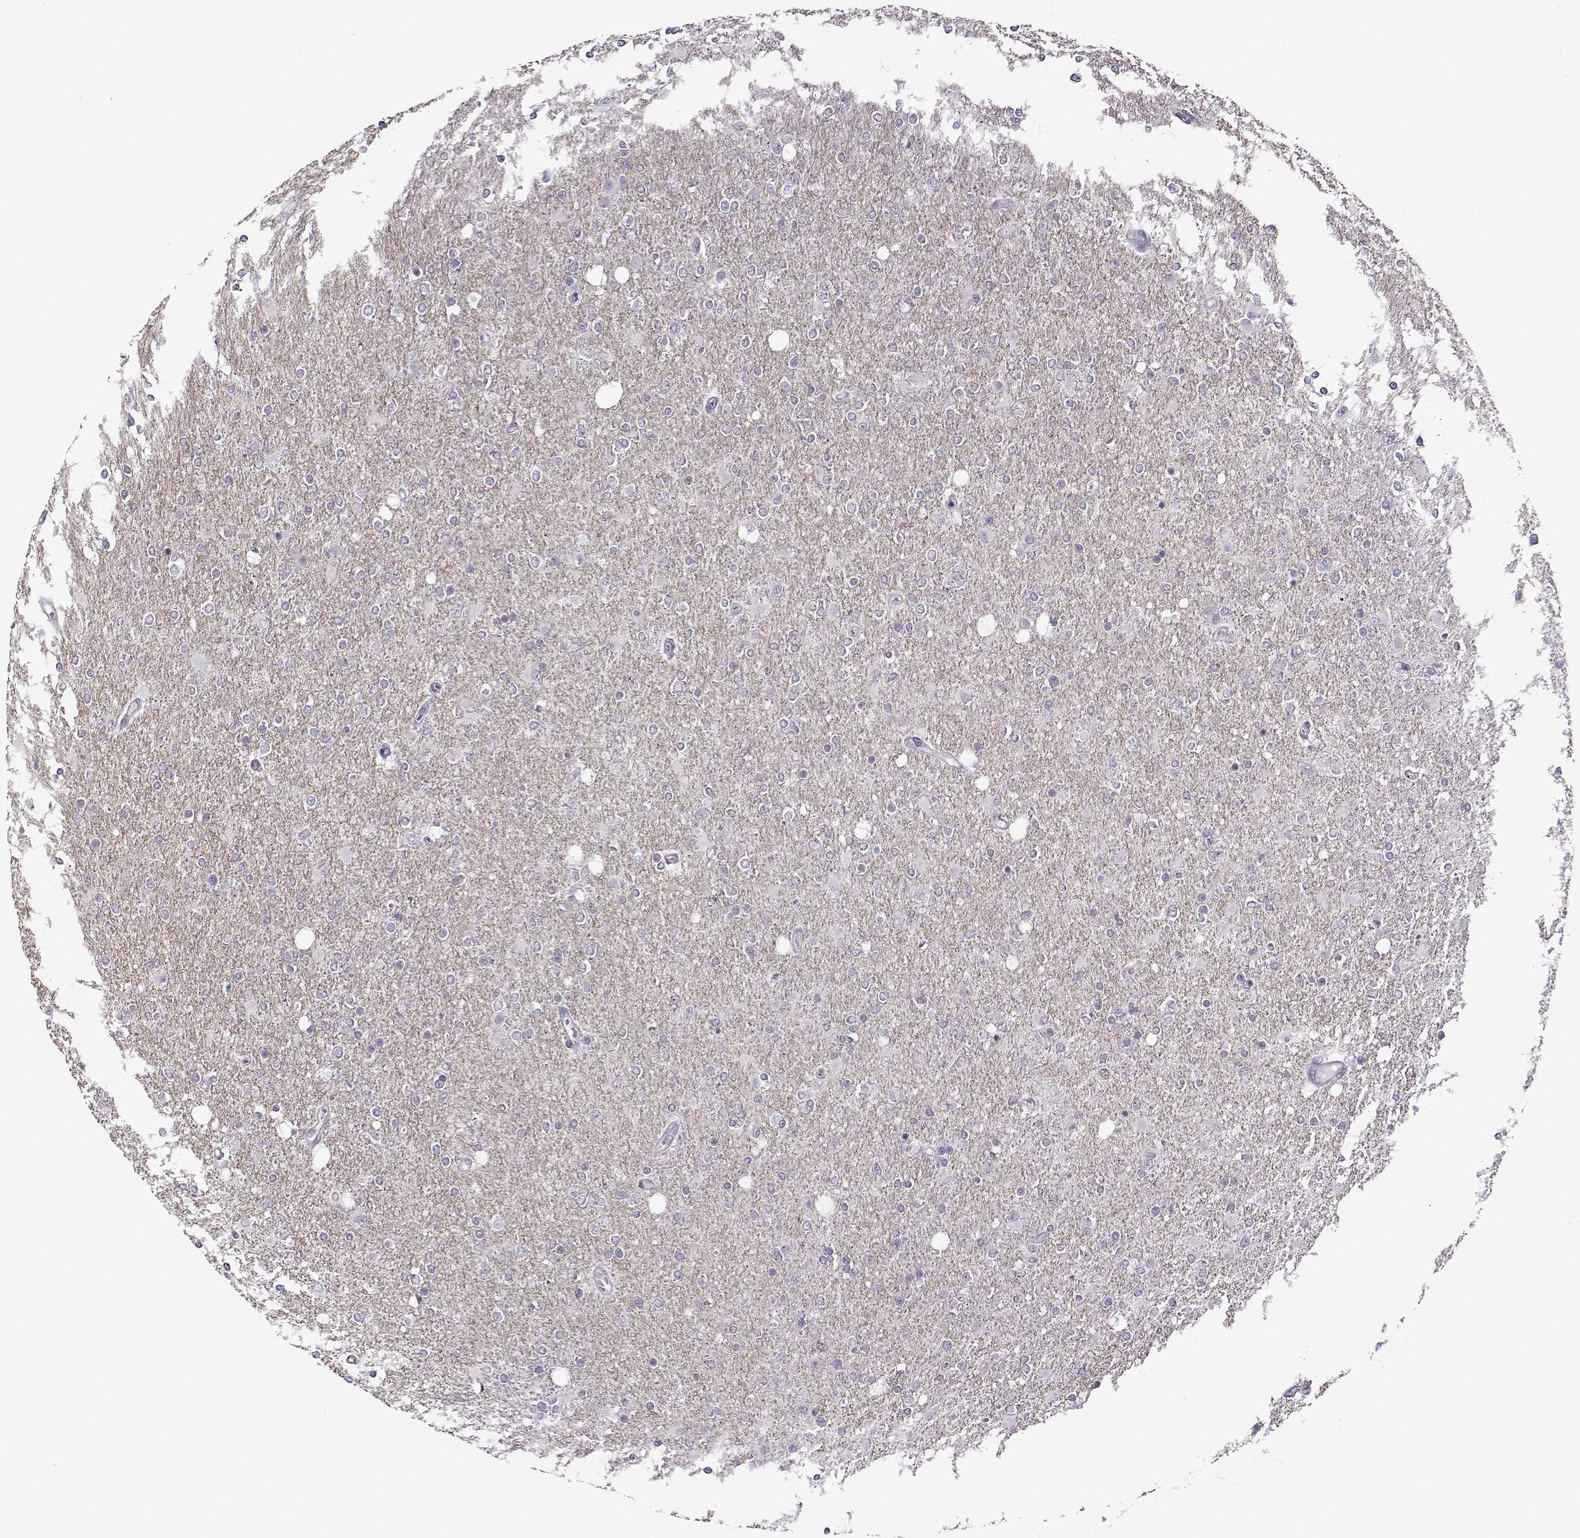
{"staining": {"intensity": "negative", "quantity": "none", "location": "none"}, "tissue": "glioma", "cell_type": "Tumor cells", "image_type": "cancer", "snomed": [{"axis": "morphology", "description": "Glioma, malignant, High grade"}, {"axis": "topography", "description": "Cerebral cortex"}], "caption": "Tumor cells show no significant protein expression in malignant glioma (high-grade).", "gene": "BACH1", "patient": {"sex": "male", "age": 70}}